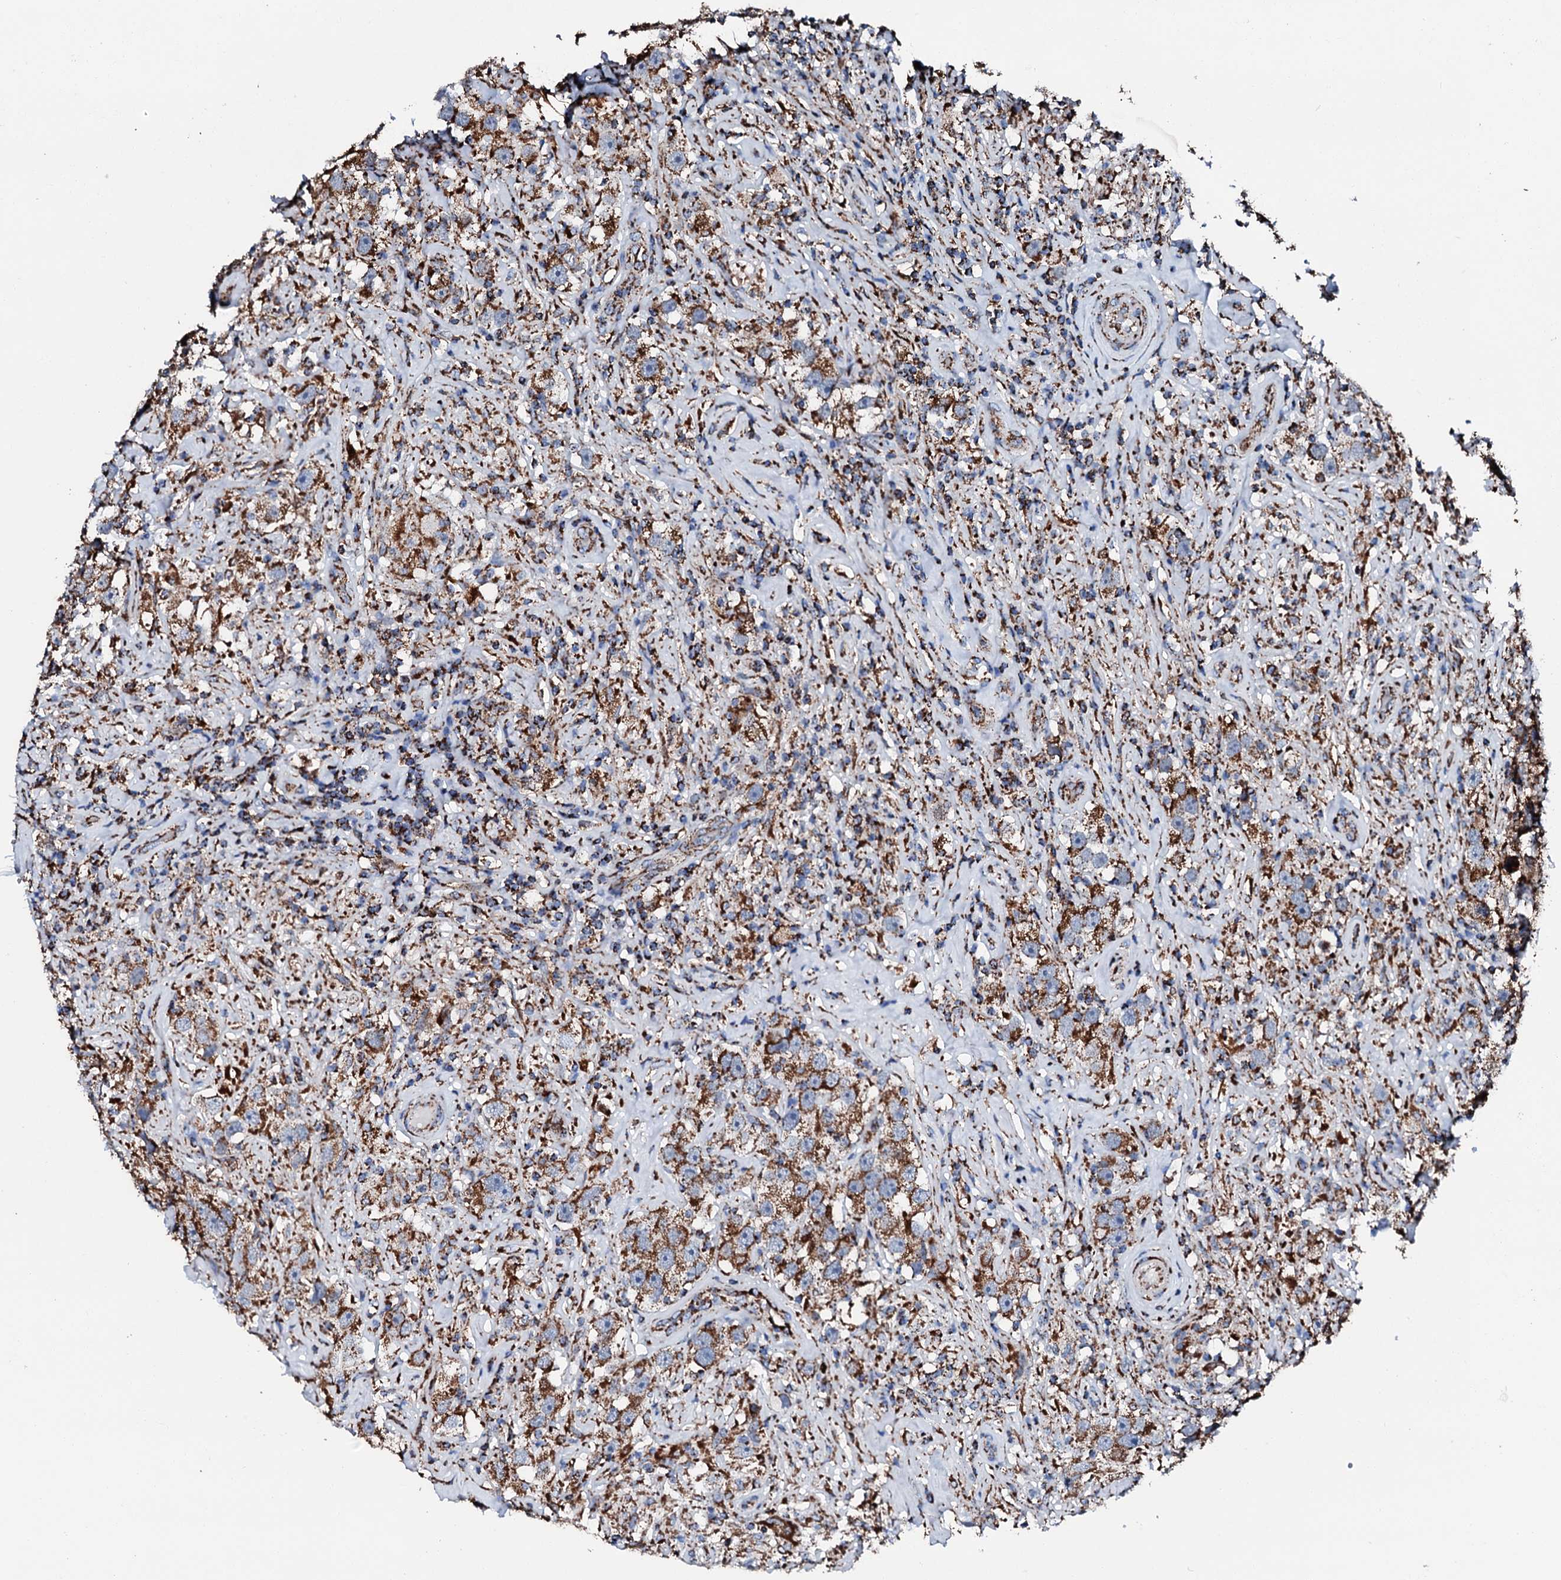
{"staining": {"intensity": "moderate", "quantity": ">75%", "location": "cytoplasmic/membranous"}, "tissue": "testis cancer", "cell_type": "Tumor cells", "image_type": "cancer", "snomed": [{"axis": "morphology", "description": "Seminoma, NOS"}, {"axis": "topography", "description": "Testis"}], "caption": "A high-resolution histopathology image shows immunohistochemistry (IHC) staining of testis cancer (seminoma), which exhibits moderate cytoplasmic/membranous staining in approximately >75% of tumor cells. The protein is shown in brown color, while the nuclei are stained blue.", "gene": "HADH", "patient": {"sex": "male", "age": 49}}